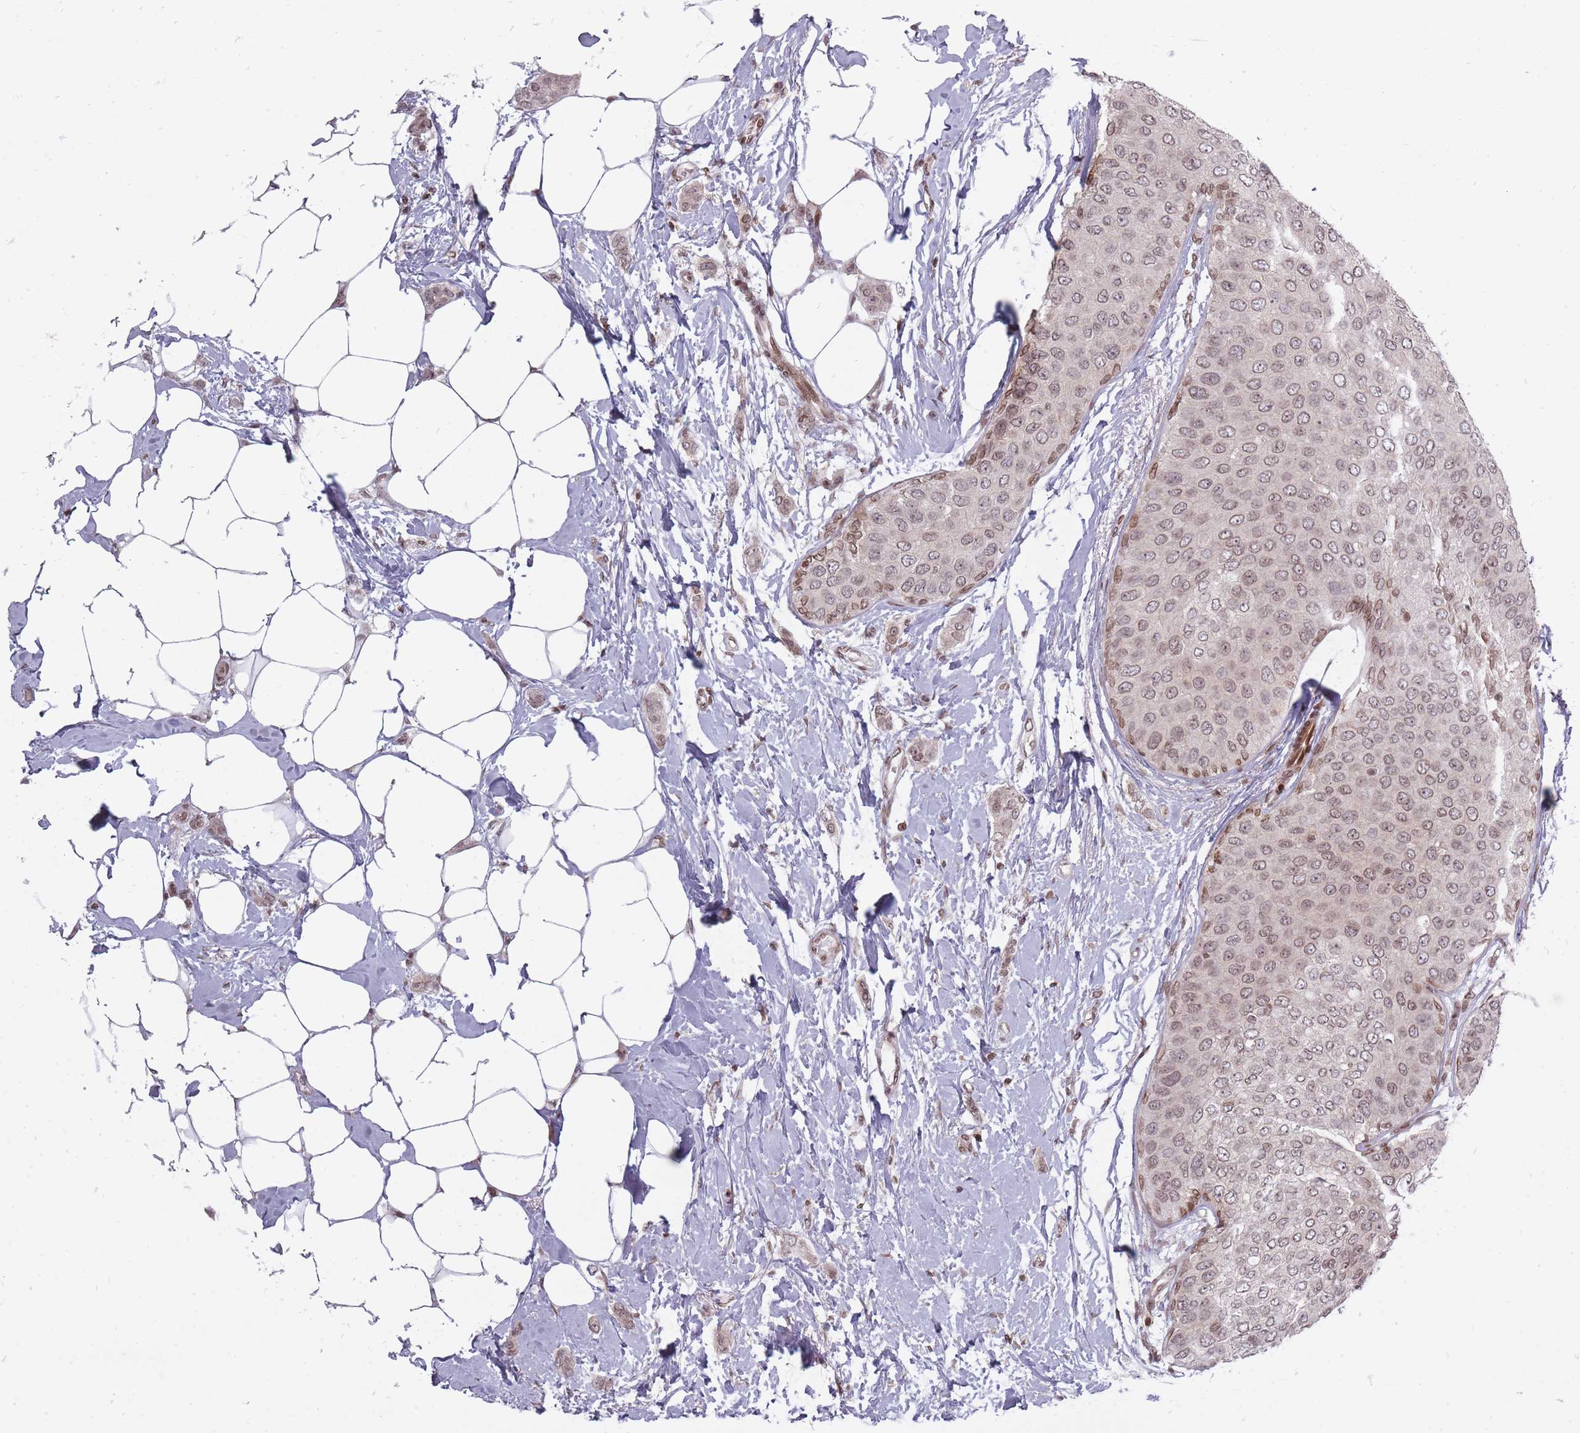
{"staining": {"intensity": "weak", "quantity": ">75%", "location": "nuclear"}, "tissue": "breast cancer", "cell_type": "Tumor cells", "image_type": "cancer", "snomed": [{"axis": "morphology", "description": "Duct carcinoma"}, {"axis": "topography", "description": "Breast"}], "caption": "Breast cancer stained for a protein reveals weak nuclear positivity in tumor cells. (DAB IHC, brown staining for protein, blue staining for nuclei).", "gene": "TMC6", "patient": {"sex": "female", "age": 72}}